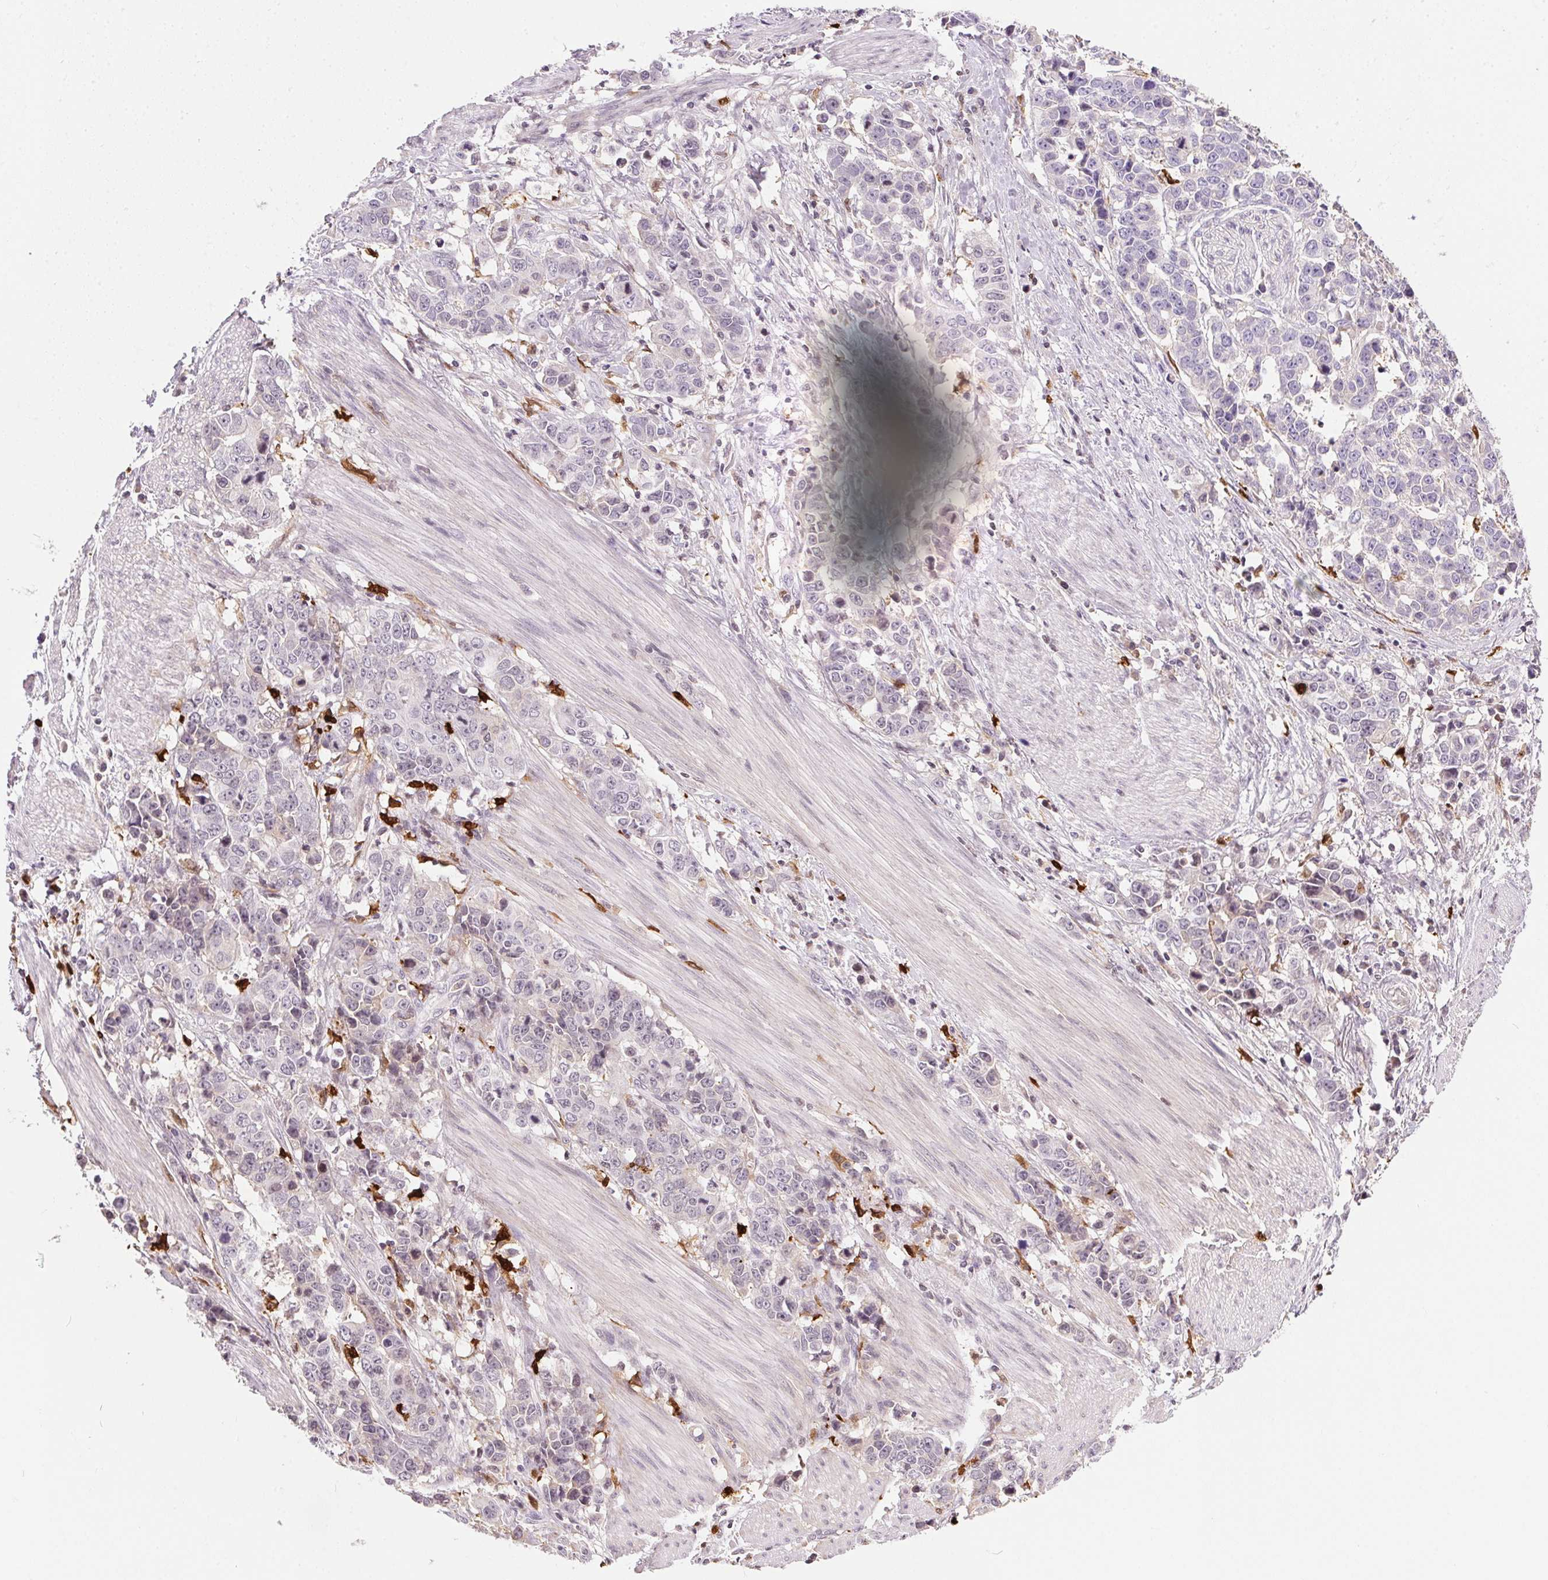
{"staining": {"intensity": "negative", "quantity": "none", "location": "none"}, "tissue": "stomach cancer", "cell_type": "Tumor cells", "image_type": "cancer", "snomed": [{"axis": "morphology", "description": "Adenocarcinoma, NOS"}, {"axis": "topography", "description": "Stomach, upper"}], "caption": "This is an immunohistochemistry photomicrograph of human stomach cancer (adenocarcinoma). There is no staining in tumor cells.", "gene": "ORM1", "patient": {"sex": "male", "age": 69}}